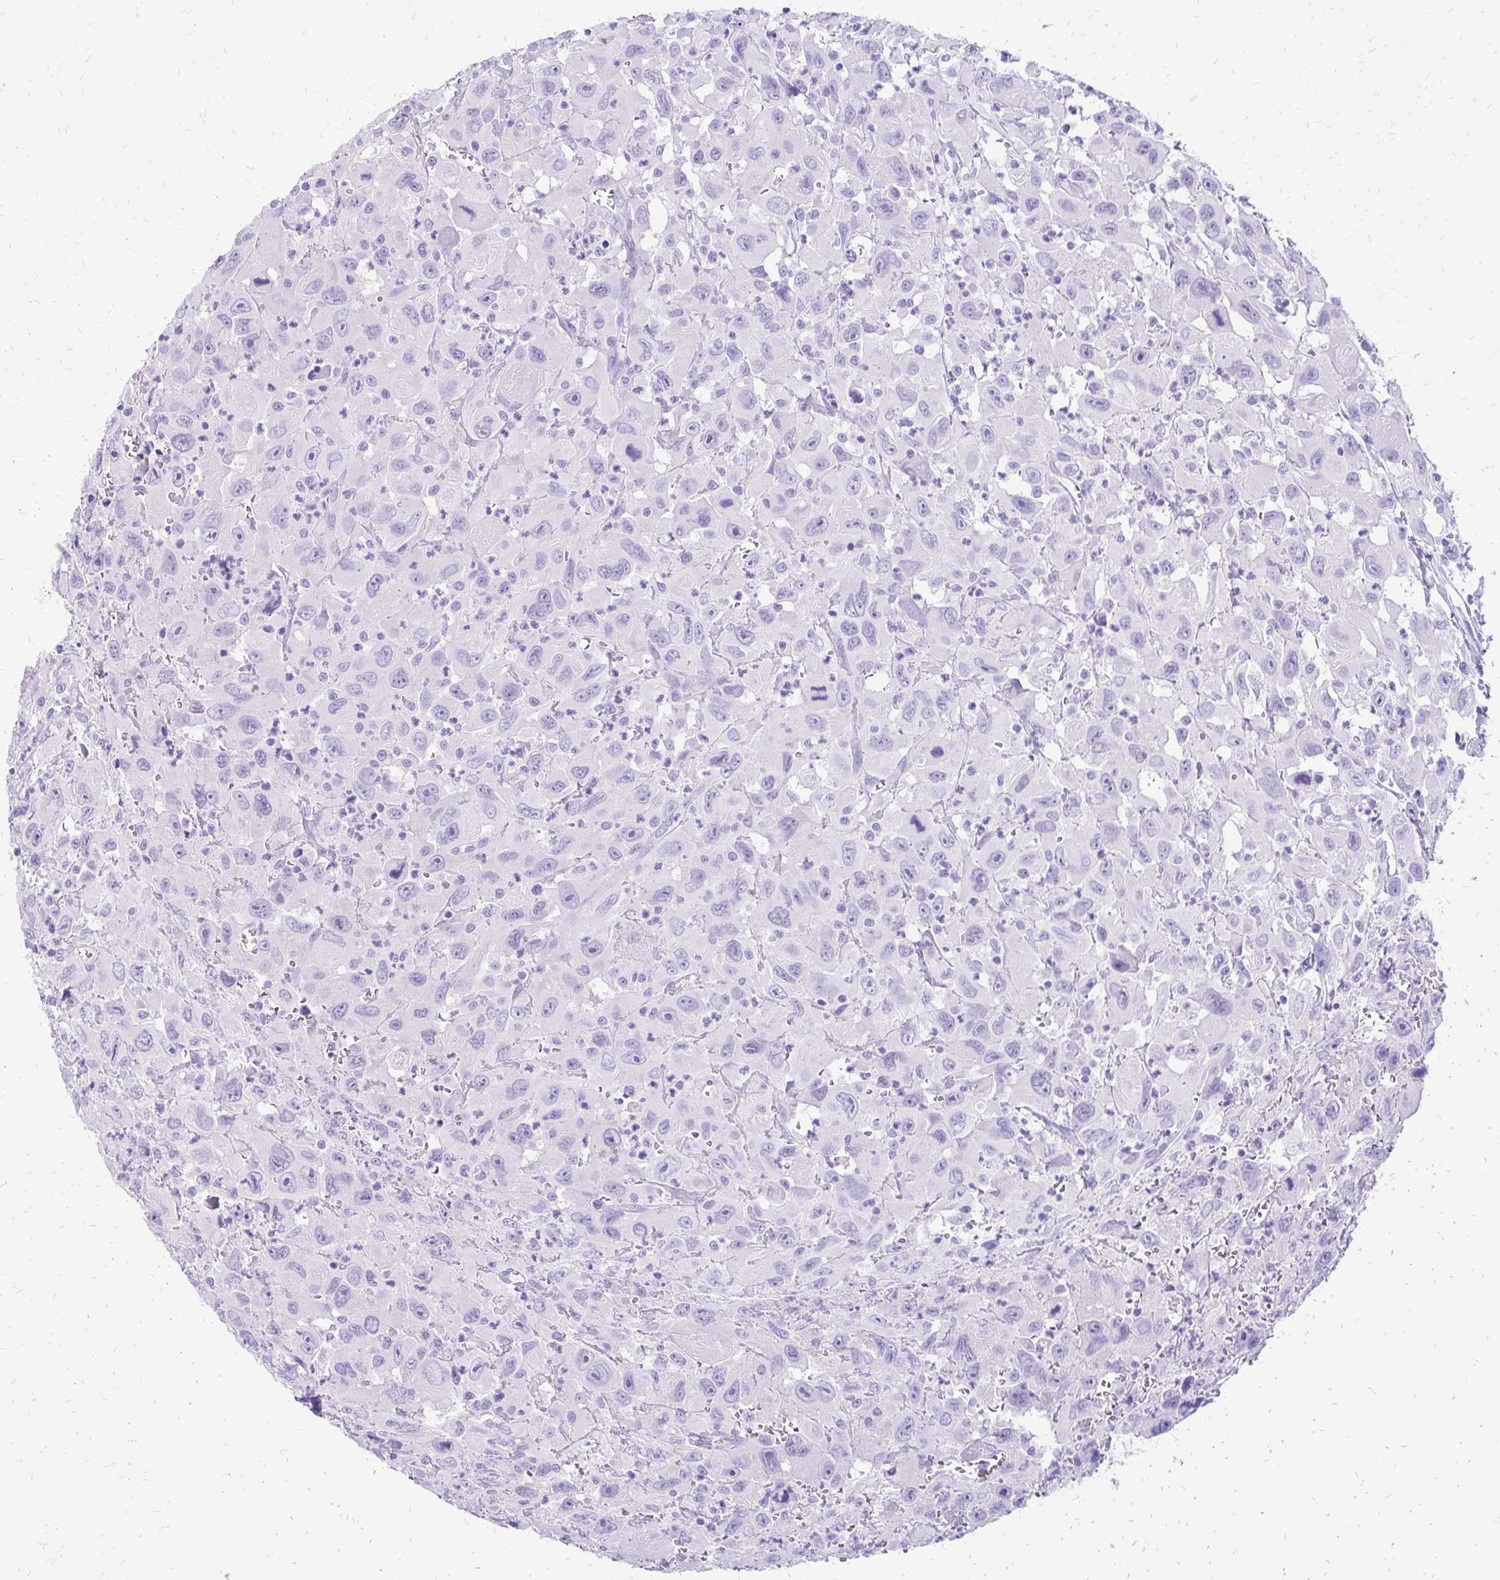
{"staining": {"intensity": "negative", "quantity": "none", "location": "none"}, "tissue": "head and neck cancer", "cell_type": "Tumor cells", "image_type": "cancer", "snomed": [{"axis": "morphology", "description": "Squamous cell carcinoma, NOS"}, {"axis": "morphology", "description": "Squamous cell carcinoma, metastatic, NOS"}, {"axis": "topography", "description": "Oral tissue"}, {"axis": "topography", "description": "Head-Neck"}], "caption": "This is an immunohistochemistry (IHC) histopathology image of squamous cell carcinoma (head and neck). There is no positivity in tumor cells.", "gene": "SLC32A1", "patient": {"sex": "female", "age": 85}}